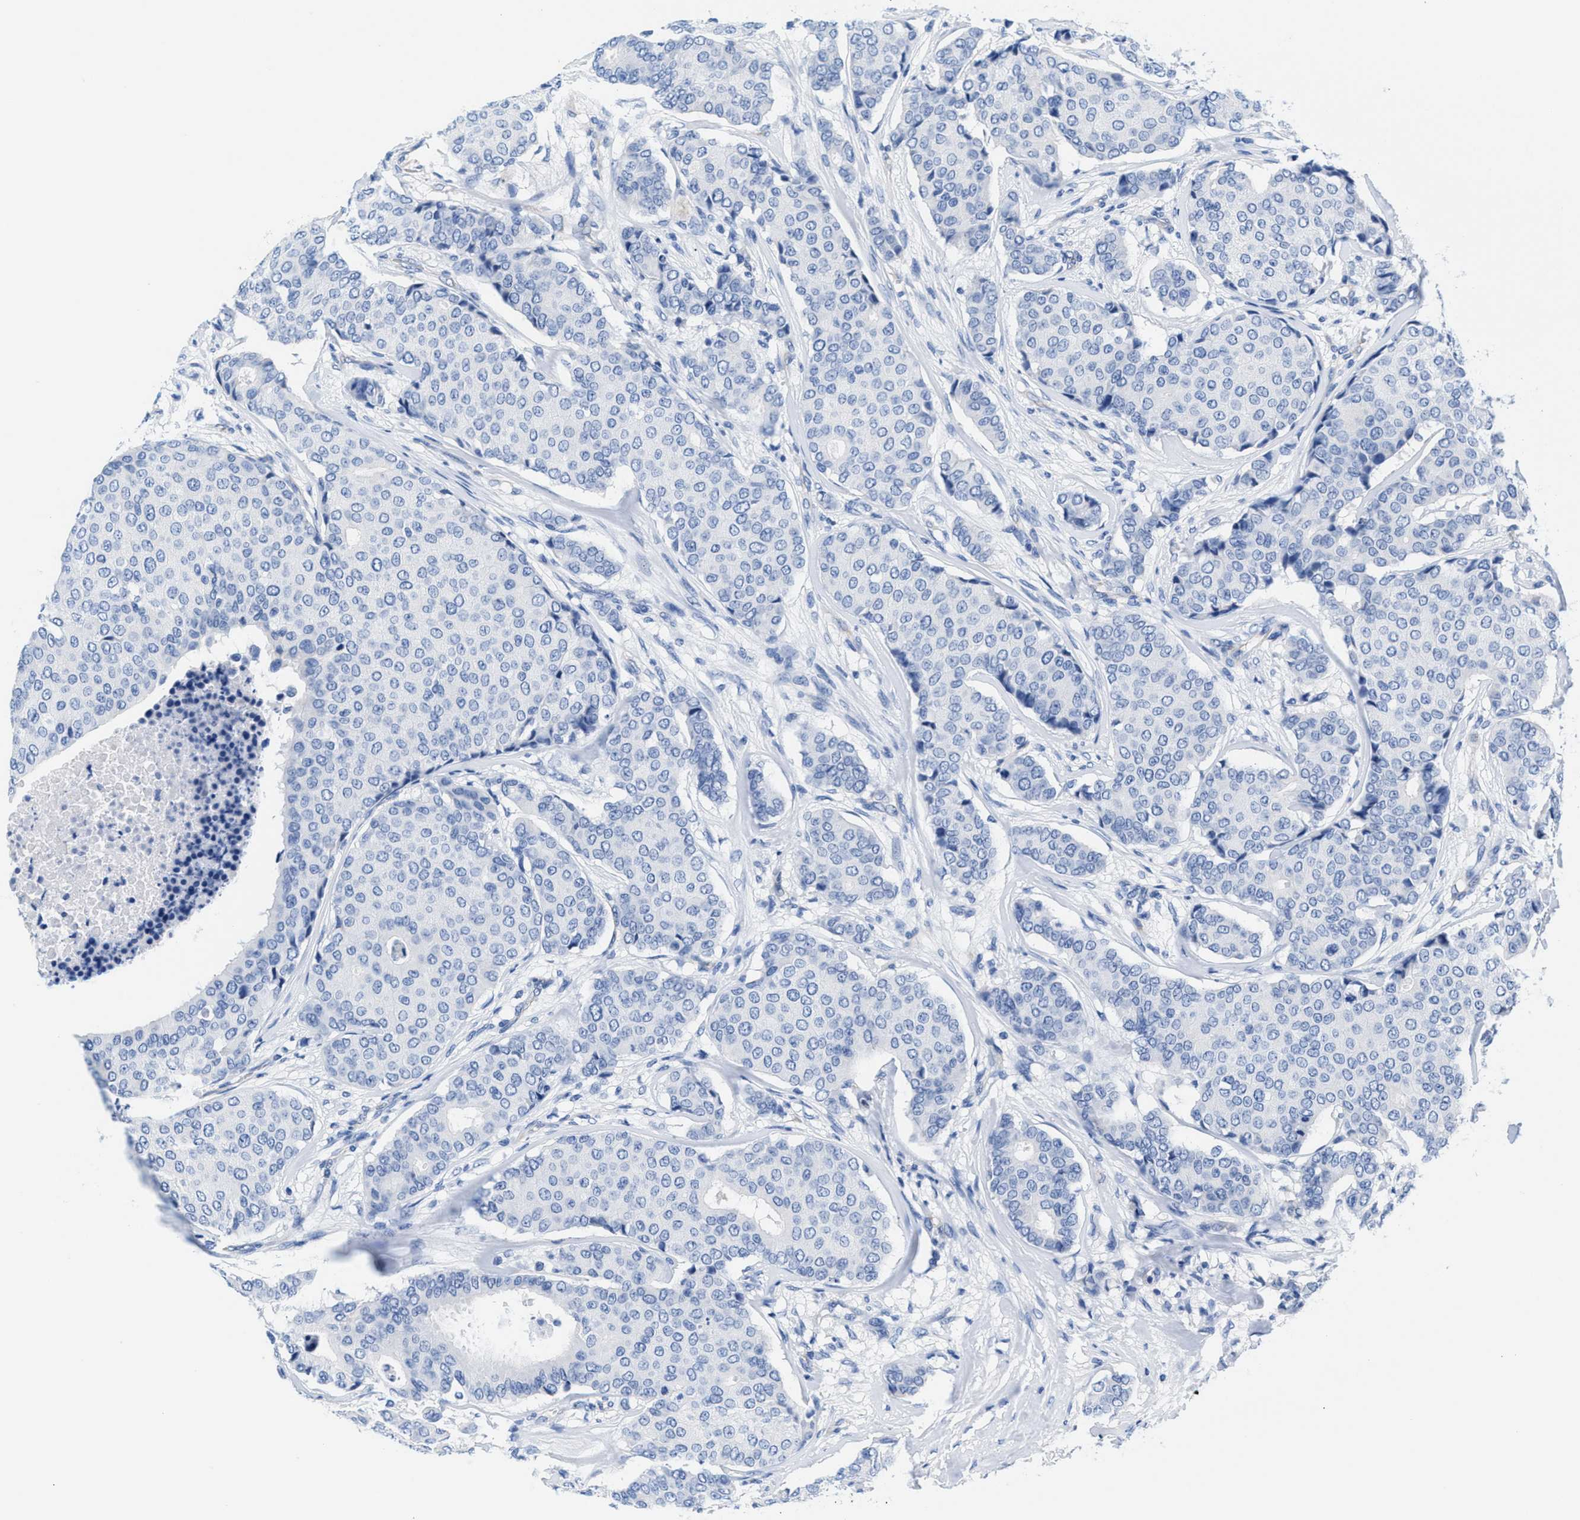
{"staining": {"intensity": "negative", "quantity": "none", "location": "none"}, "tissue": "breast cancer", "cell_type": "Tumor cells", "image_type": "cancer", "snomed": [{"axis": "morphology", "description": "Duct carcinoma"}, {"axis": "topography", "description": "Breast"}], "caption": "Immunohistochemistry of human breast cancer (intraductal carcinoma) reveals no staining in tumor cells.", "gene": "SLFN13", "patient": {"sex": "female", "age": 75}}